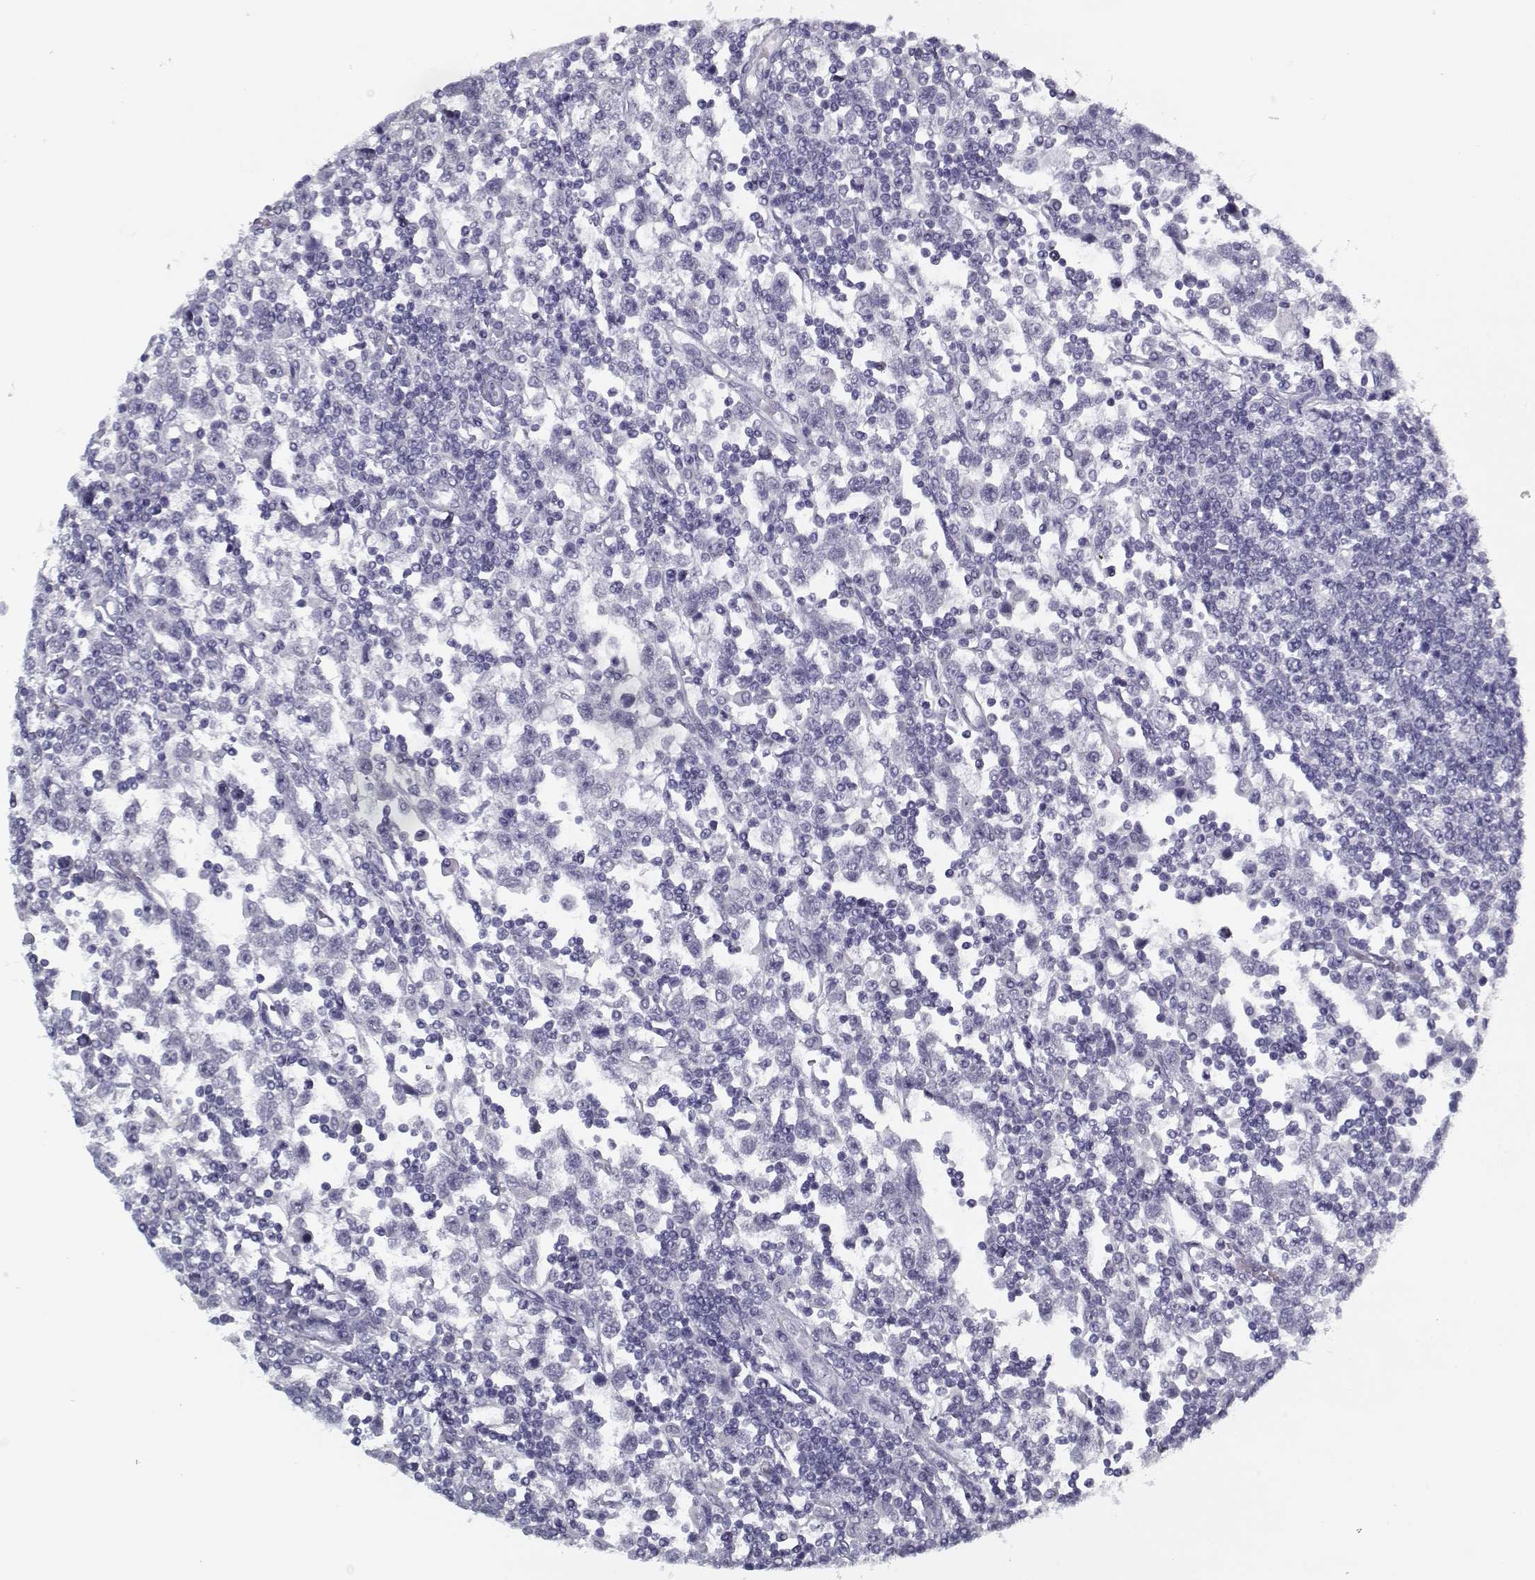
{"staining": {"intensity": "negative", "quantity": "none", "location": "none"}, "tissue": "testis cancer", "cell_type": "Tumor cells", "image_type": "cancer", "snomed": [{"axis": "morphology", "description": "Seminoma, NOS"}, {"axis": "topography", "description": "Testis"}], "caption": "There is no significant expression in tumor cells of seminoma (testis).", "gene": "RNF32", "patient": {"sex": "male", "age": 34}}